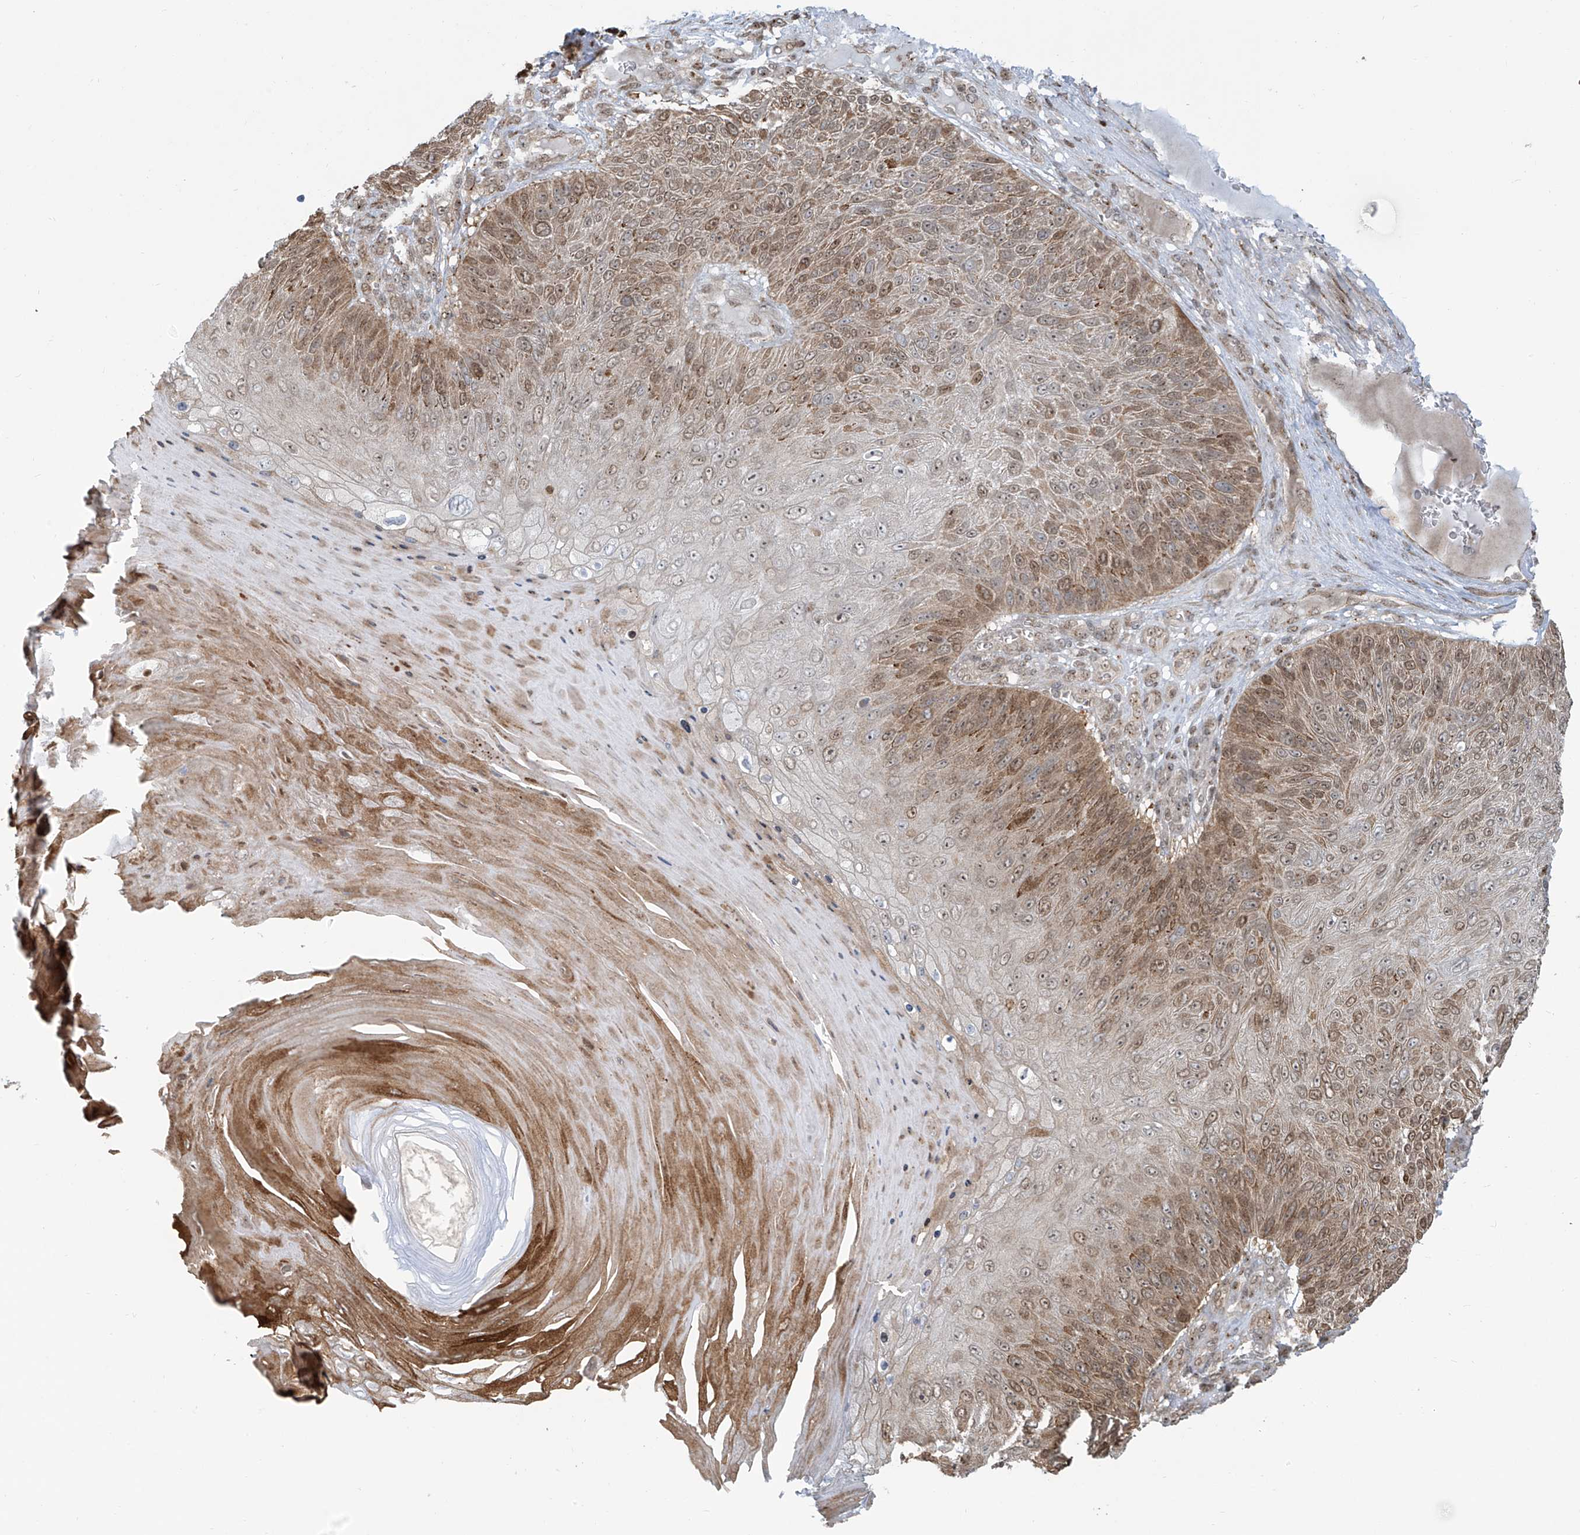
{"staining": {"intensity": "moderate", "quantity": ">75%", "location": "cytoplasmic/membranous"}, "tissue": "skin cancer", "cell_type": "Tumor cells", "image_type": "cancer", "snomed": [{"axis": "morphology", "description": "Squamous cell carcinoma, NOS"}, {"axis": "topography", "description": "Skin"}], "caption": "Protein analysis of skin cancer tissue demonstrates moderate cytoplasmic/membranous staining in approximately >75% of tumor cells.", "gene": "VMP1", "patient": {"sex": "female", "age": 88}}